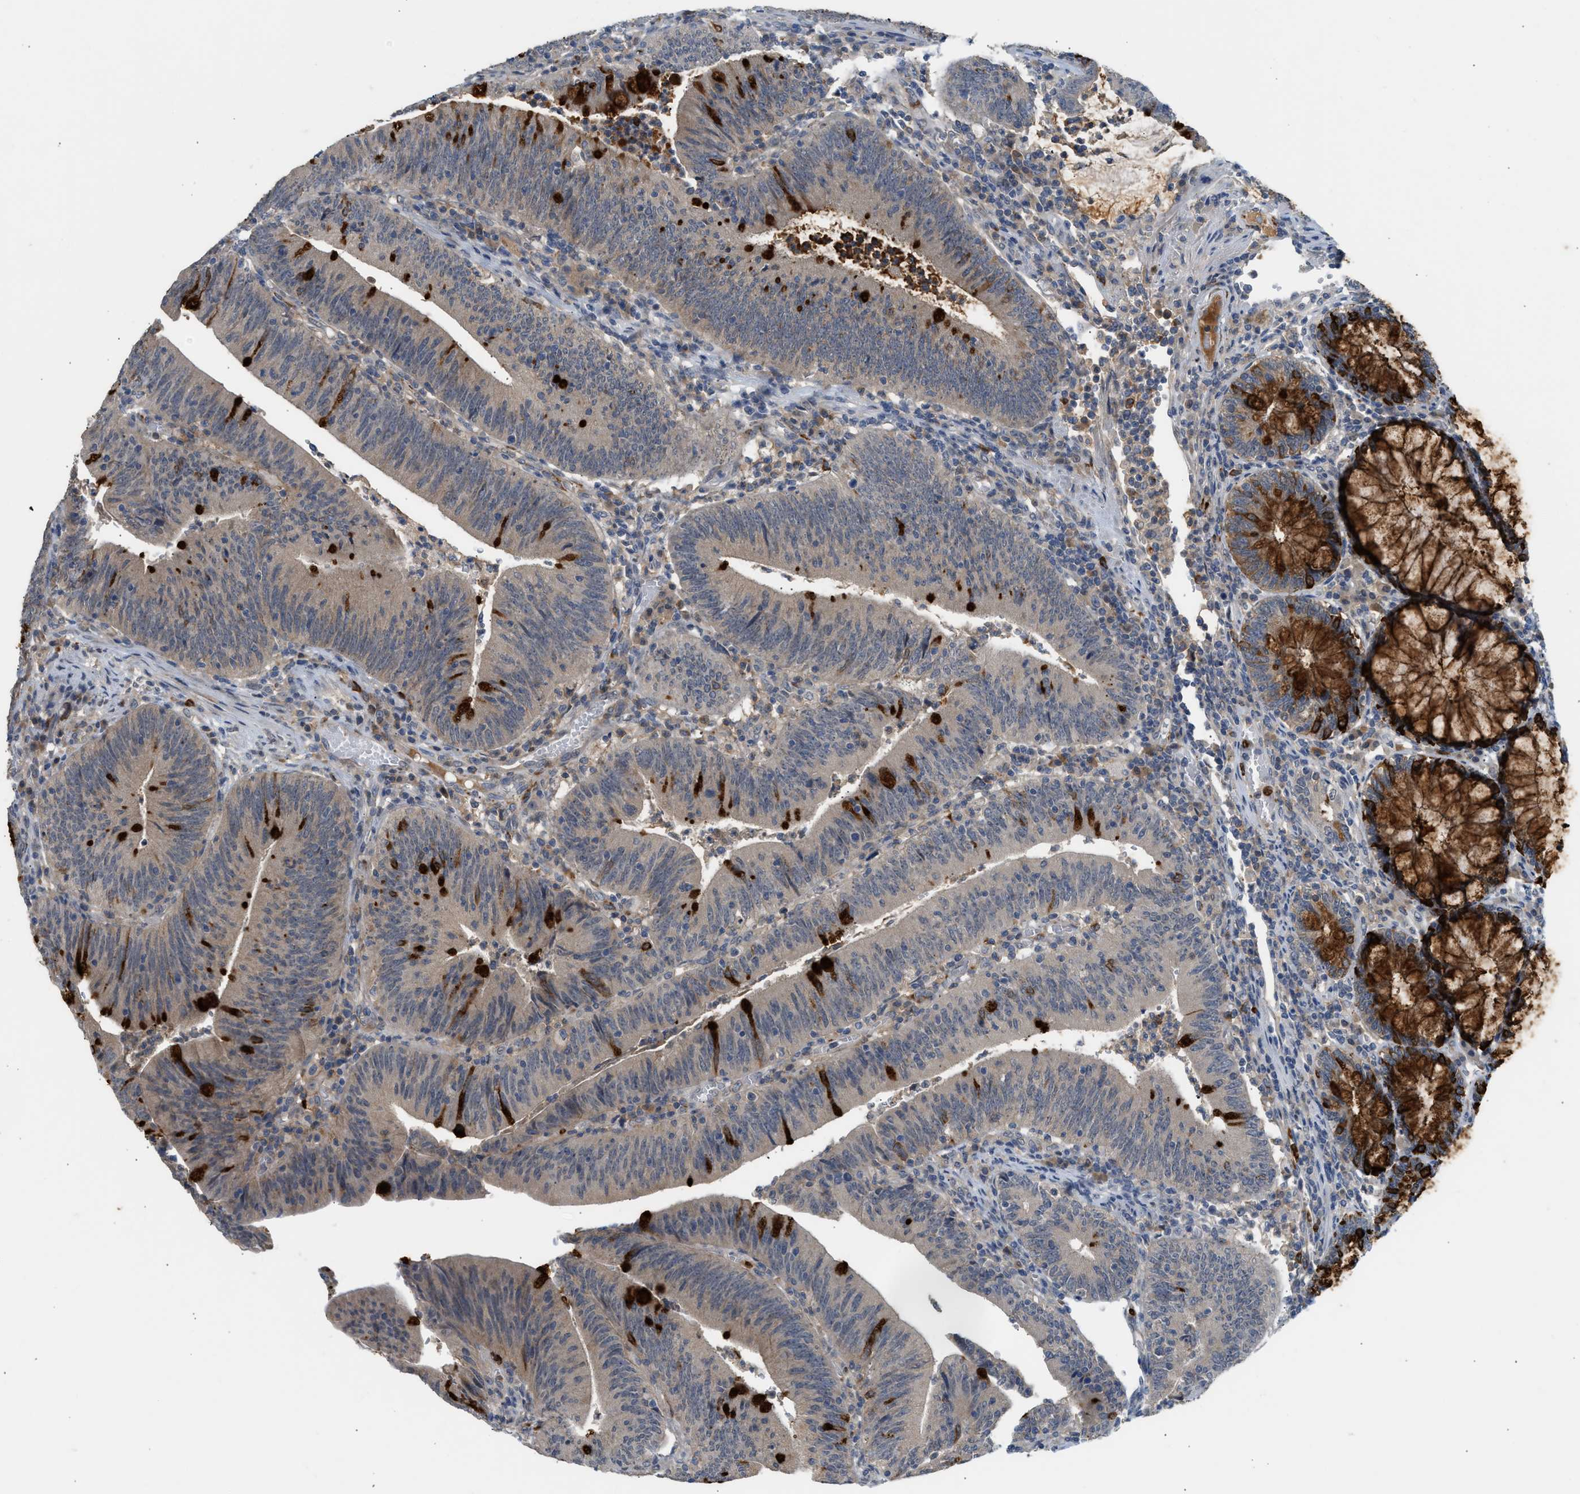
{"staining": {"intensity": "strong", "quantity": "<25%", "location": "cytoplasmic/membranous"}, "tissue": "colorectal cancer", "cell_type": "Tumor cells", "image_type": "cancer", "snomed": [{"axis": "morphology", "description": "Normal tissue, NOS"}, {"axis": "morphology", "description": "Adenocarcinoma, NOS"}, {"axis": "topography", "description": "Rectum"}], "caption": "Tumor cells demonstrate medium levels of strong cytoplasmic/membranous positivity in approximately <25% of cells in colorectal cancer.", "gene": "RHBDF2", "patient": {"sex": "female", "age": 66}}